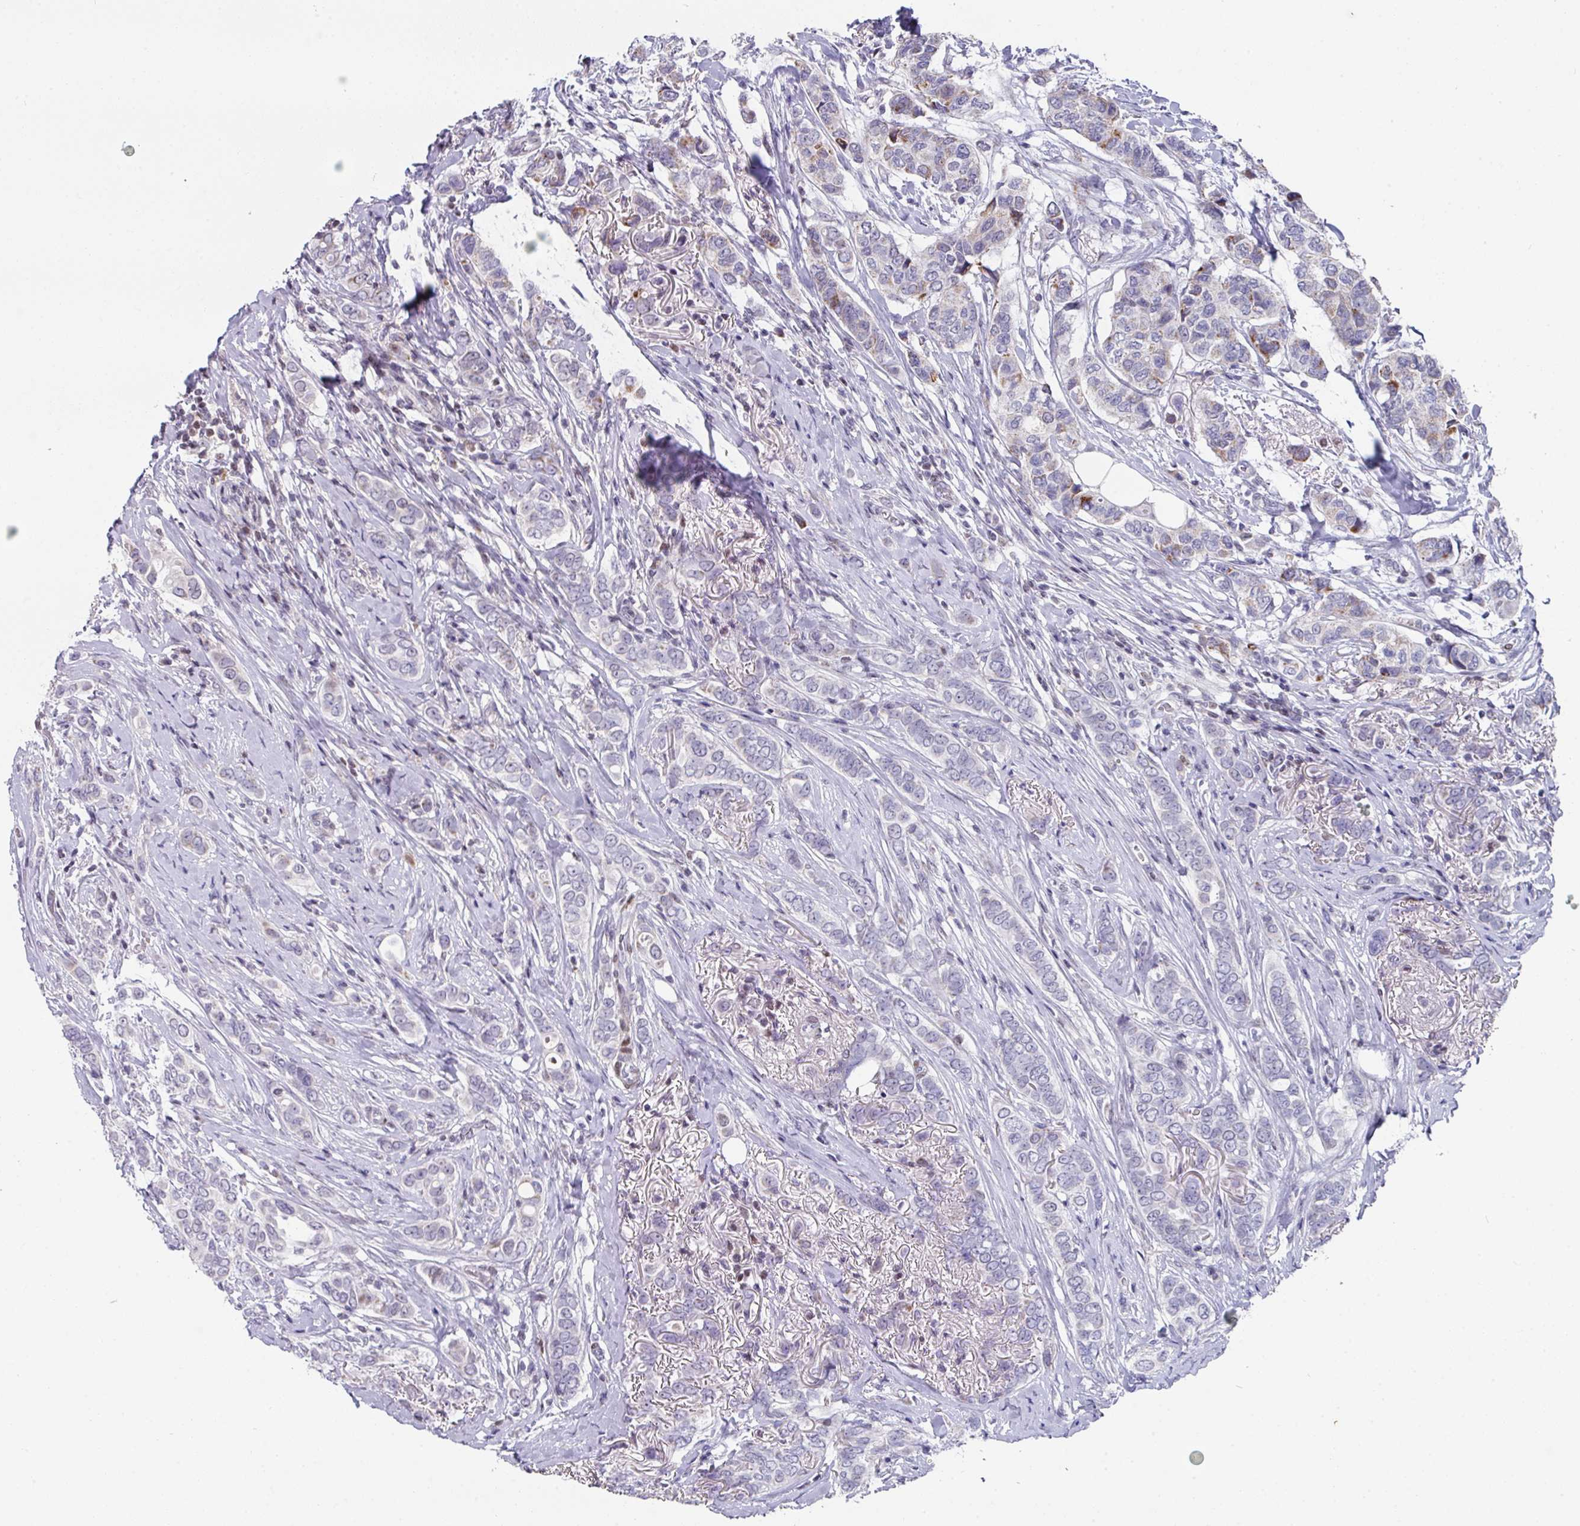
{"staining": {"intensity": "negative", "quantity": "none", "location": "none"}, "tissue": "breast cancer", "cell_type": "Tumor cells", "image_type": "cancer", "snomed": [{"axis": "morphology", "description": "Lobular carcinoma"}, {"axis": "topography", "description": "Breast"}], "caption": "Immunohistochemistry (IHC) image of human breast cancer (lobular carcinoma) stained for a protein (brown), which shows no positivity in tumor cells. (DAB immunohistochemistry, high magnification).", "gene": "CBX7", "patient": {"sex": "female", "age": 51}}